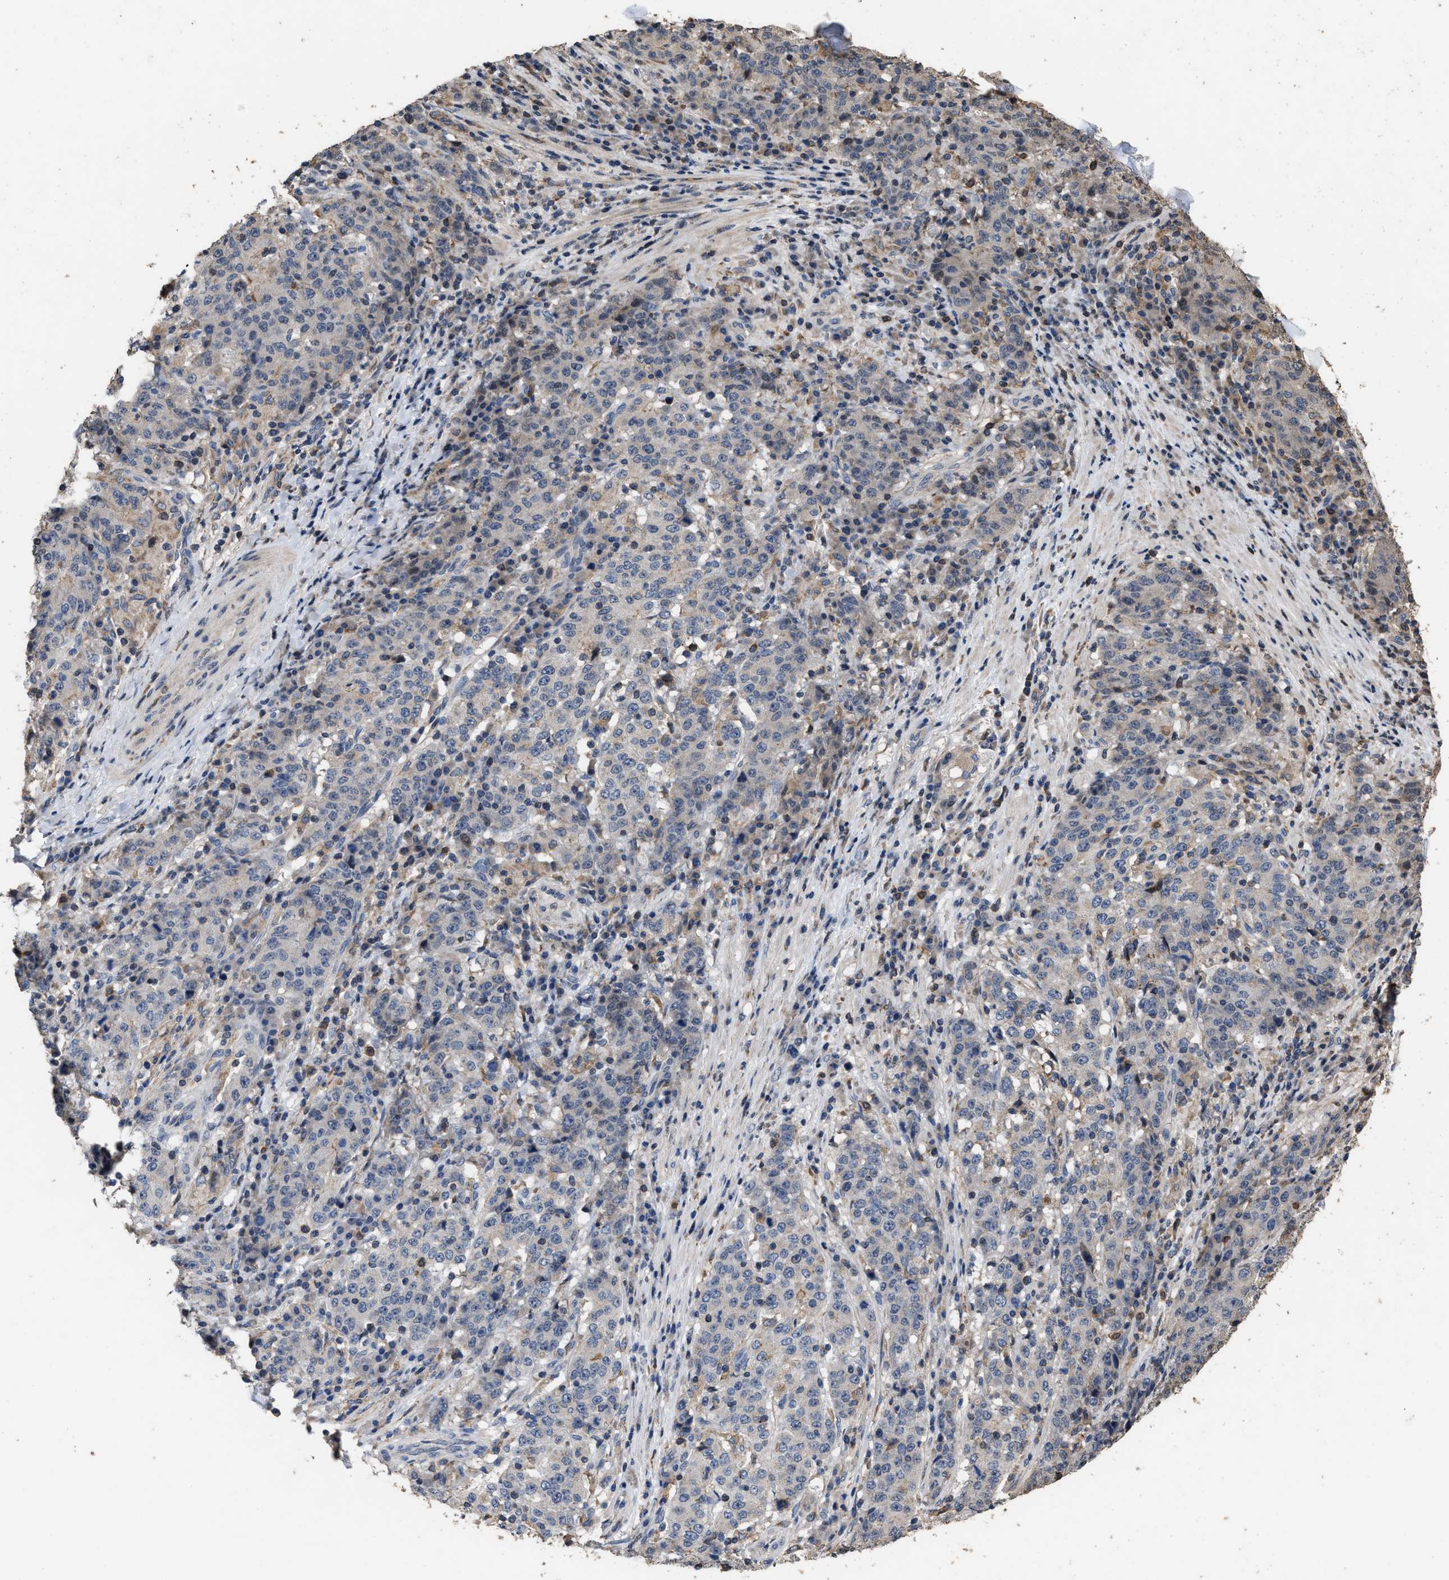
{"staining": {"intensity": "negative", "quantity": "none", "location": "none"}, "tissue": "stomach cancer", "cell_type": "Tumor cells", "image_type": "cancer", "snomed": [{"axis": "morphology", "description": "Adenocarcinoma, NOS"}, {"axis": "topography", "description": "Stomach"}], "caption": "Tumor cells show no significant expression in stomach cancer (adenocarcinoma).", "gene": "TDRKH", "patient": {"sex": "male", "age": 59}}